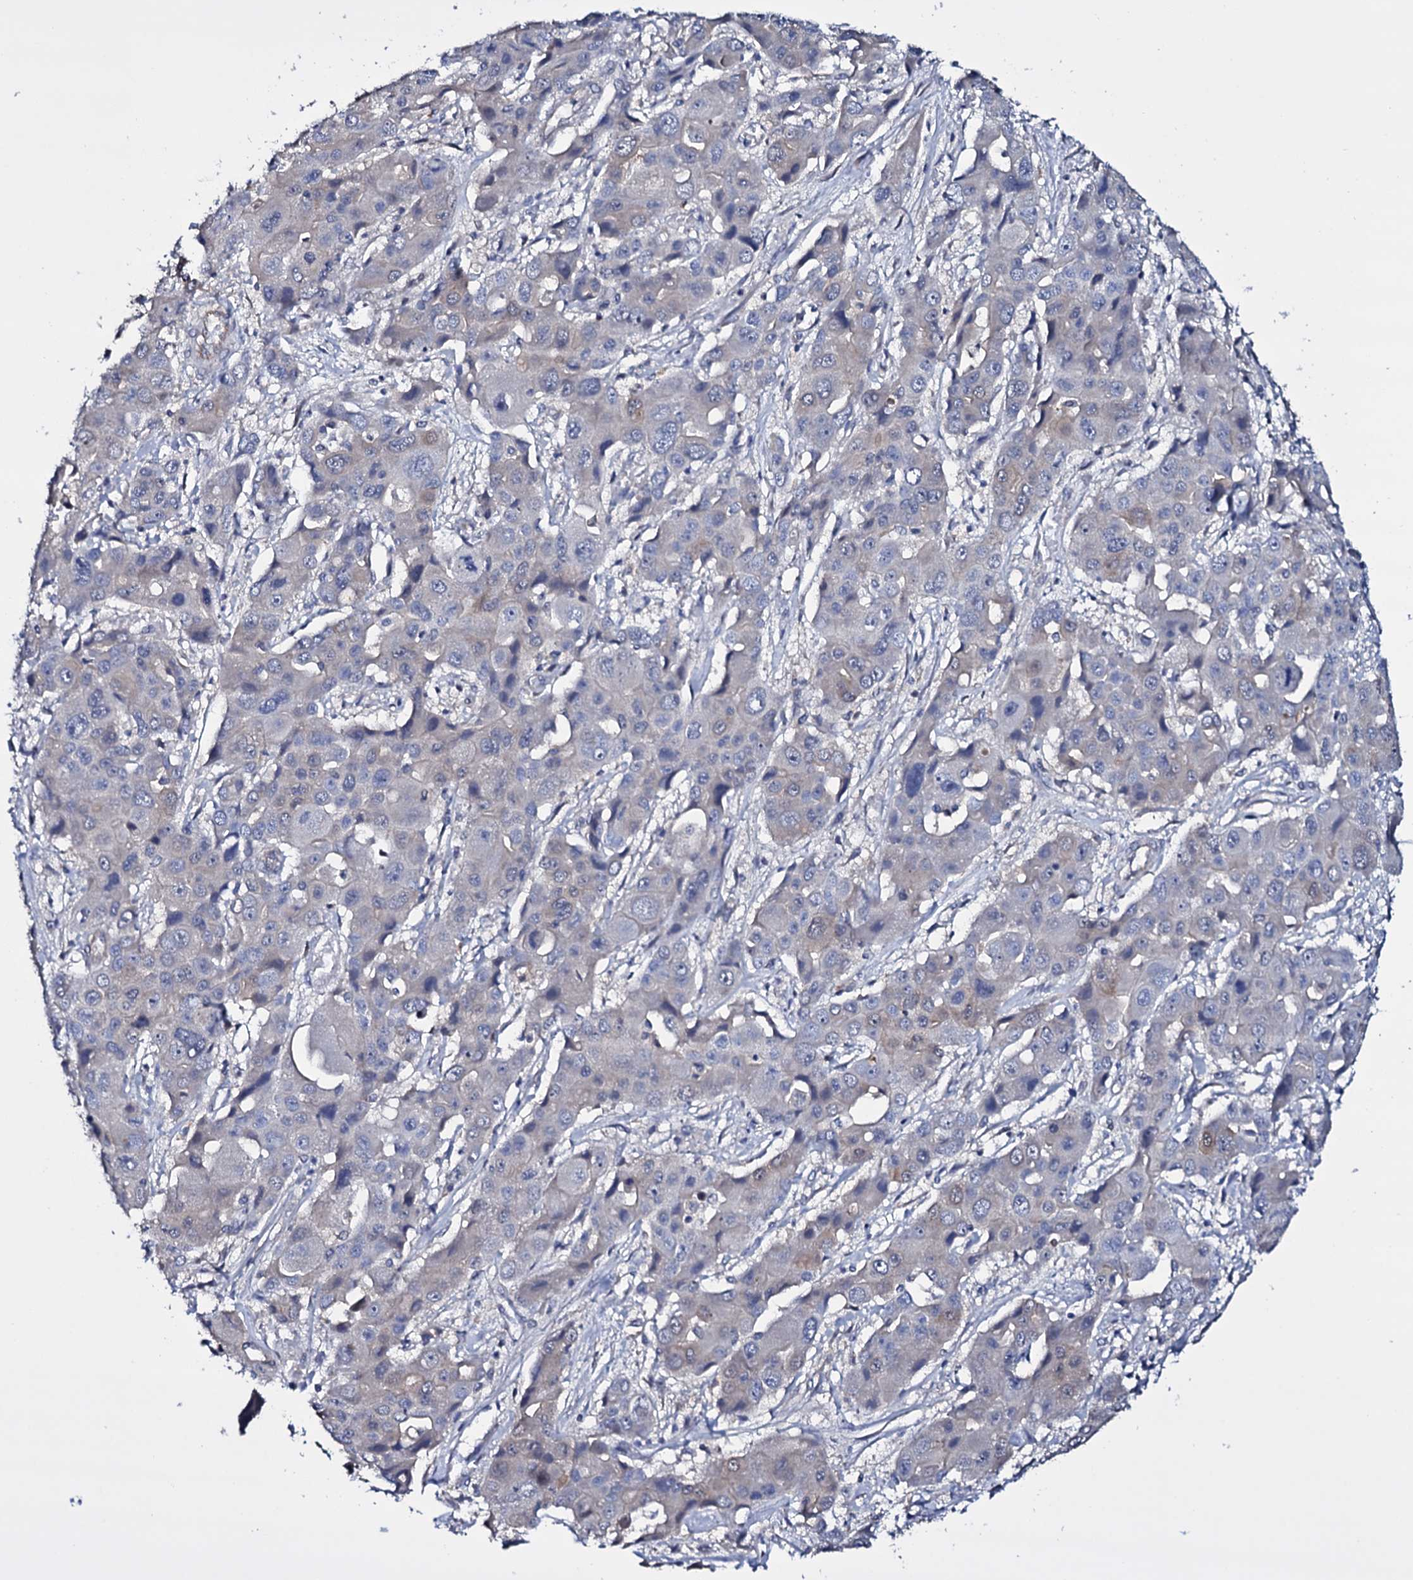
{"staining": {"intensity": "negative", "quantity": "none", "location": "none"}, "tissue": "liver cancer", "cell_type": "Tumor cells", "image_type": "cancer", "snomed": [{"axis": "morphology", "description": "Cholangiocarcinoma"}, {"axis": "topography", "description": "Liver"}], "caption": "Tumor cells show no significant protein positivity in liver cancer (cholangiocarcinoma). Nuclei are stained in blue.", "gene": "BCL2L14", "patient": {"sex": "male", "age": 67}}